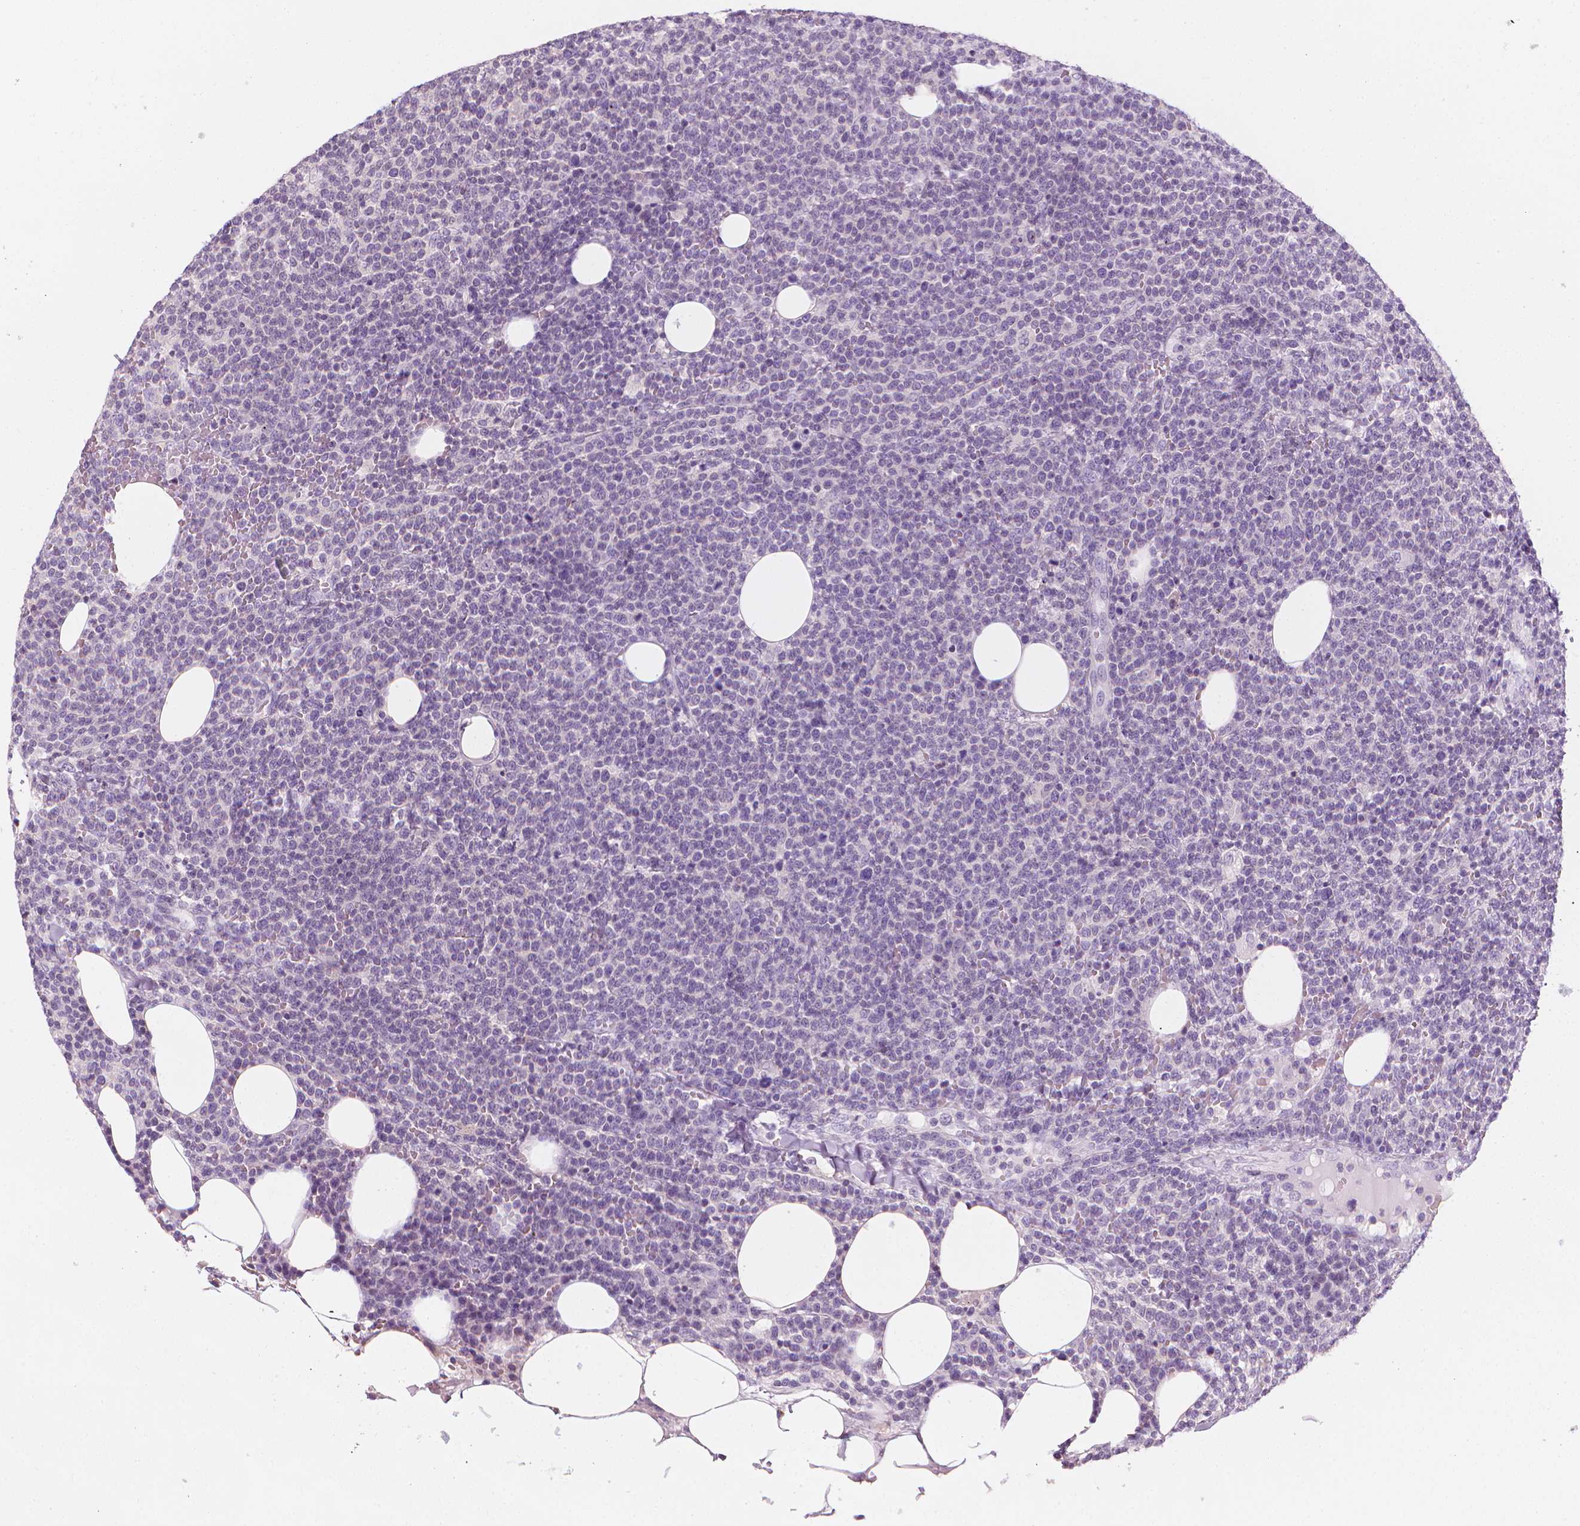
{"staining": {"intensity": "negative", "quantity": "none", "location": "none"}, "tissue": "lymphoma", "cell_type": "Tumor cells", "image_type": "cancer", "snomed": [{"axis": "morphology", "description": "Malignant lymphoma, non-Hodgkin's type, High grade"}, {"axis": "topography", "description": "Lymph node"}], "caption": "The immunohistochemistry photomicrograph has no significant staining in tumor cells of lymphoma tissue. Nuclei are stained in blue.", "gene": "DCAF8L1", "patient": {"sex": "male", "age": 61}}